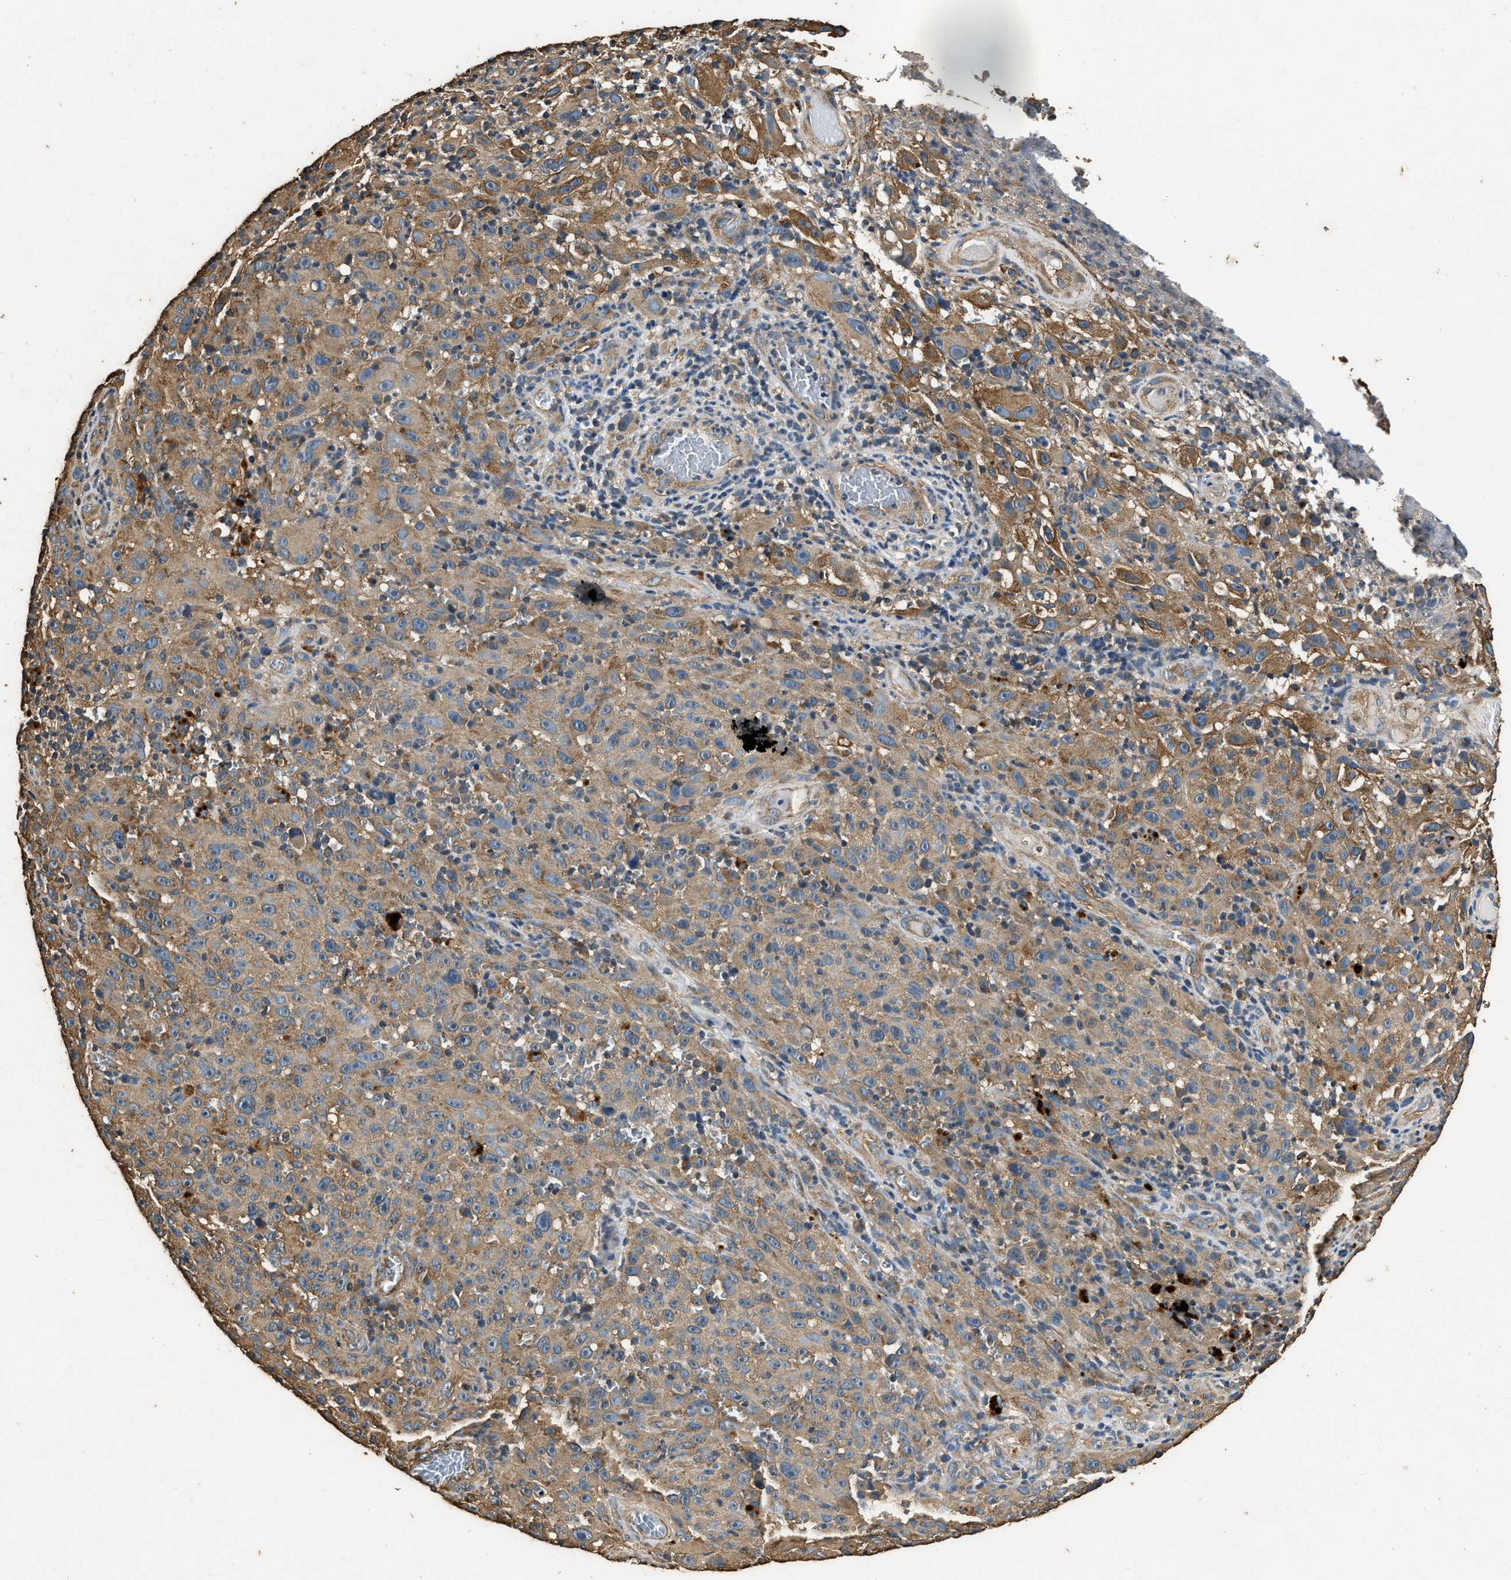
{"staining": {"intensity": "moderate", "quantity": ">75%", "location": "cytoplasmic/membranous"}, "tissue": "melanoma", "cell_type": "Tumor cells", "image_type": "cancer", "snomed": [{"axis": "morphology", "description": "Malignant melanoma, NOS"}, {"axis": "topography", "description": "Skin"}], "caption": "Protein staining by immunohistochemistry displays moderate cytoplasmic/membranous staining in approximately >75% of tumor cells in melanoma.", "gene": "MIB1", "patient": {"sex": "female", "age": 82}}